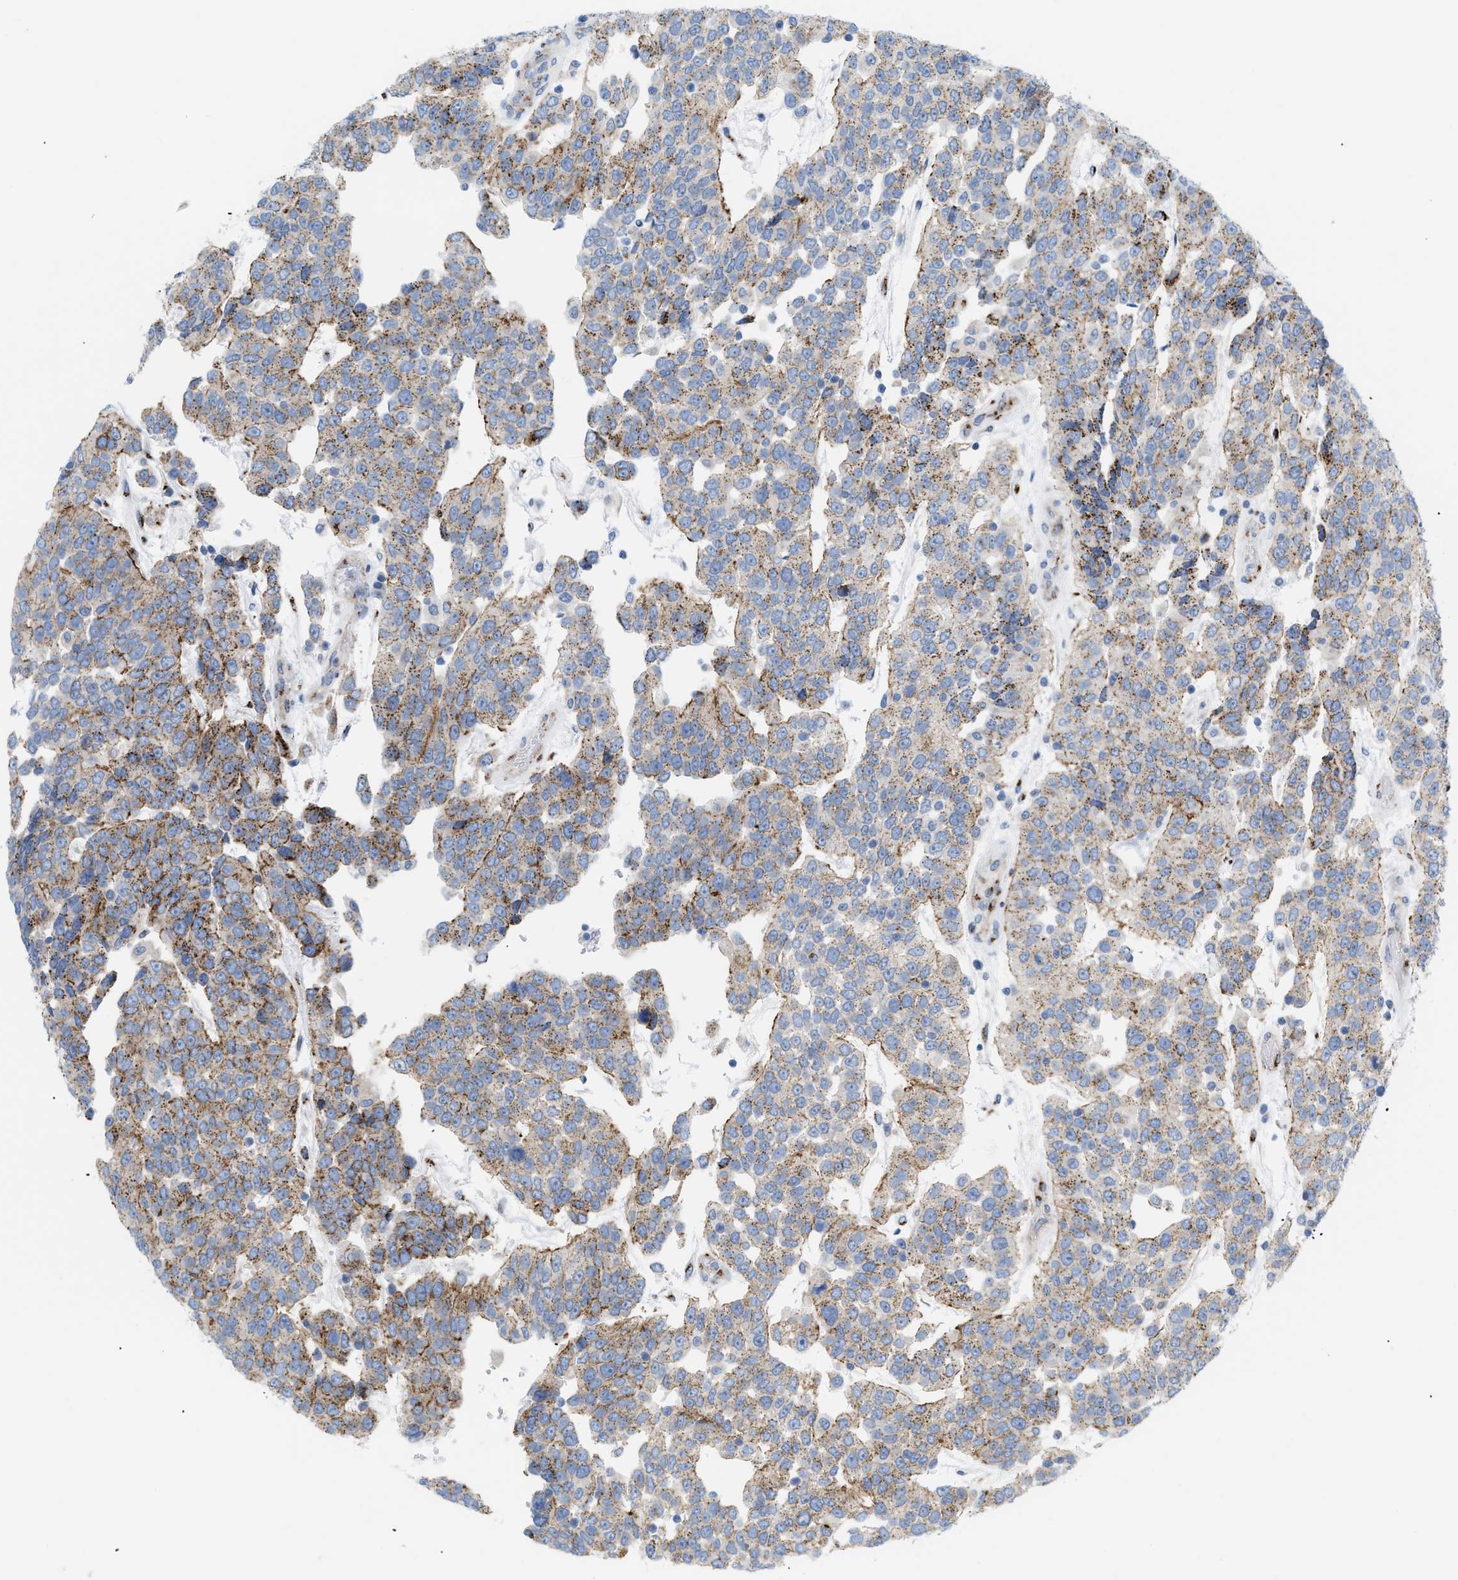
{"staining": {"intensity": "moderate", "quantity": ">75%", "location": "cytoplasmic/membranous"}, "tissue": "urothelial cancer", "cell_type": "Tumor cells", "image_type": "cancer", "snomed": [{"axis": "morphology", "description": "Urothelial carcinoma, High grade"}, {"axis": "topography", "description": "Urinary bladder"}], "caption": "Tumor cells show moderate cytoplasmic/membranous staining in approximately >75% of cells in urothelial cancer.", "gene": "TMEM17", "patient": {"sex": "female", "age": 80}}